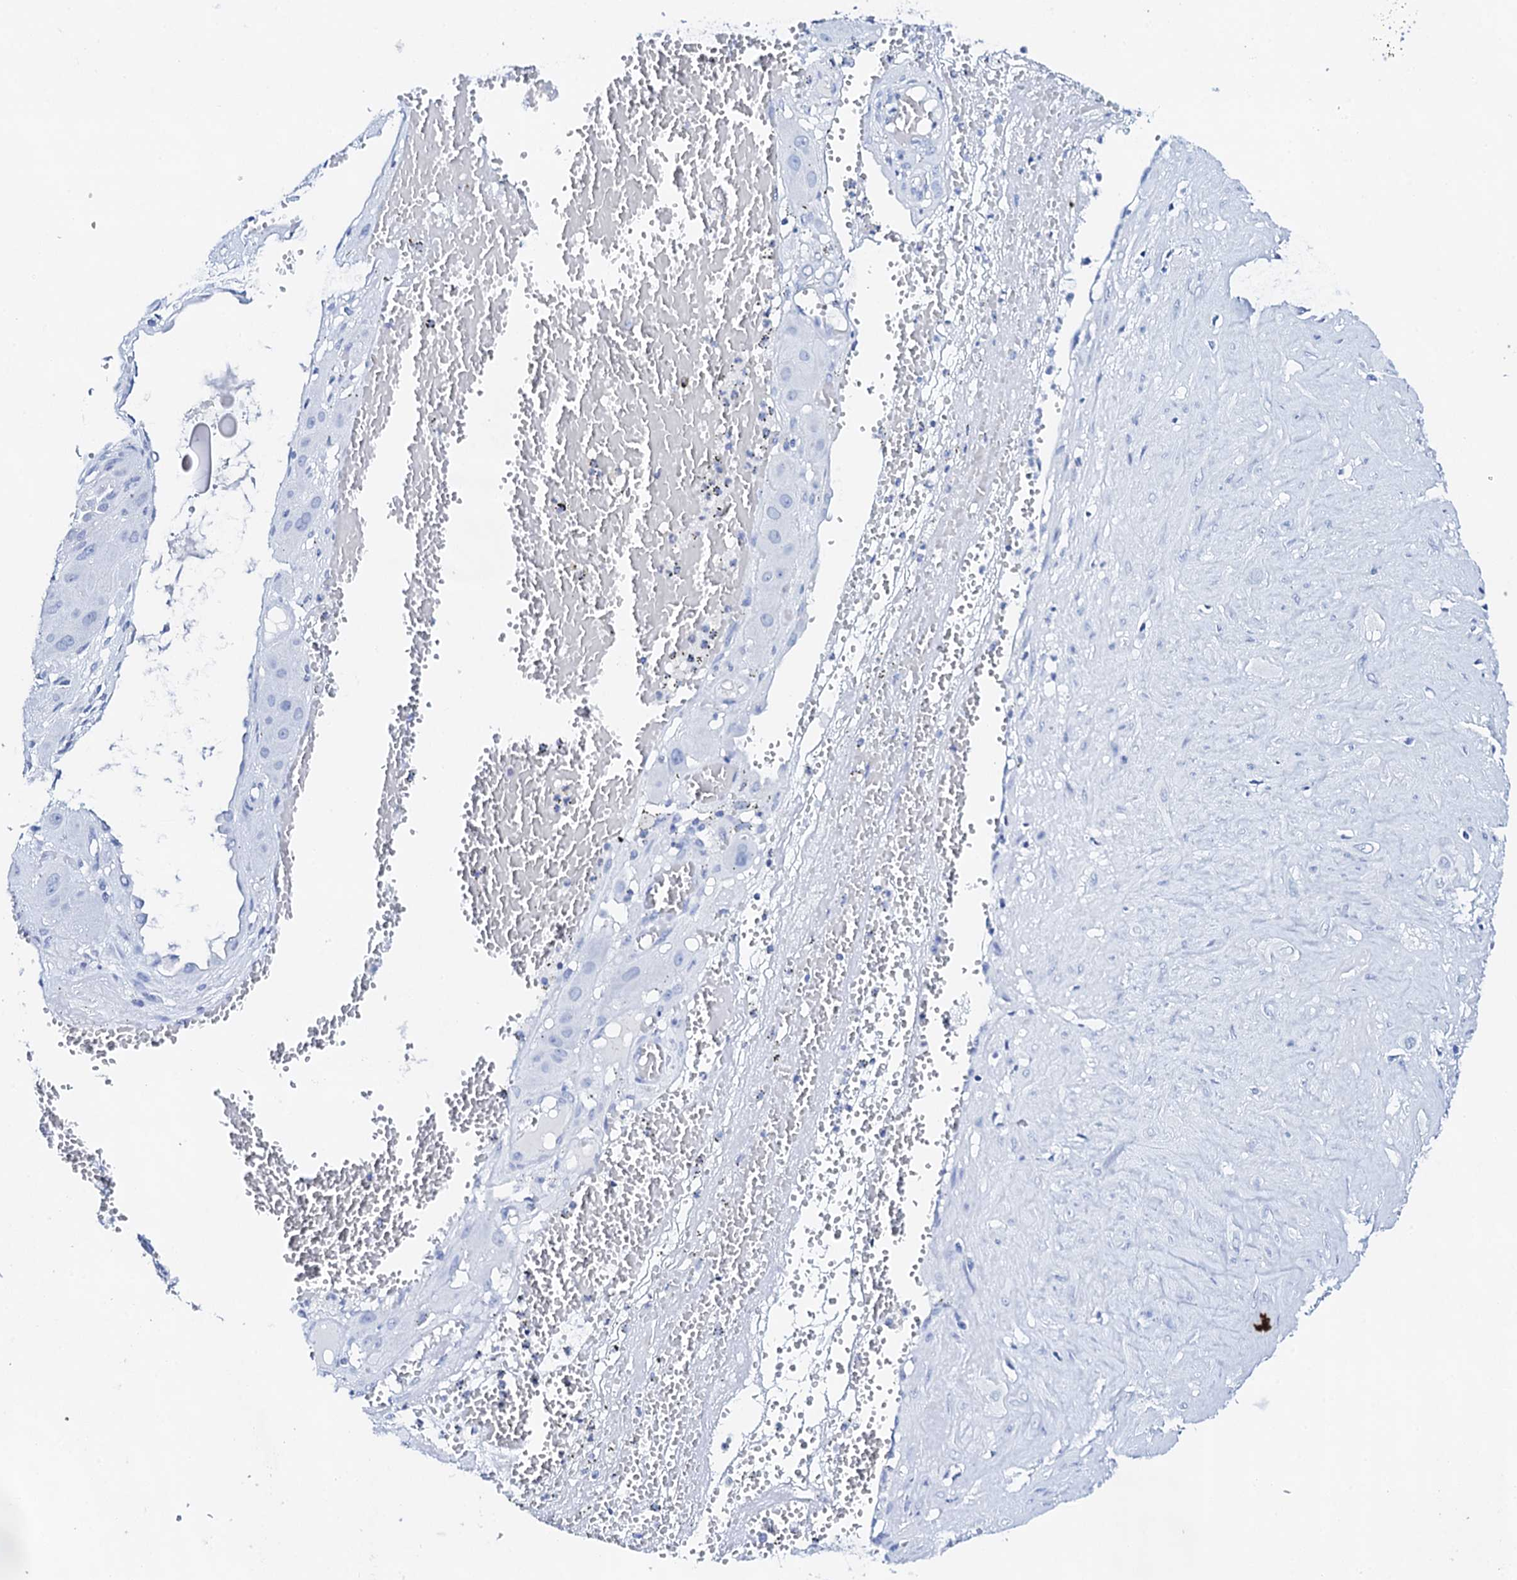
{"staining": {"intensity": "negative", "quantity": "none", "location": "none"}, "tissue": "cervical cancer", "cell_type": "Tumor cells", "image_type": "cancer", "snomed": [{"axis": "morphology", "description": "Squamous cell carcinoma, NOS"}, {"axis": "topography", "description": "Cervix"}], "caption": "Cervical cancer (squamous cell carcinoma) was stained to show a protein in brown. There is no significant staining in tumor cells.", "gene": "FBXL16", "patient": {"sex": "female", "age": 34}}